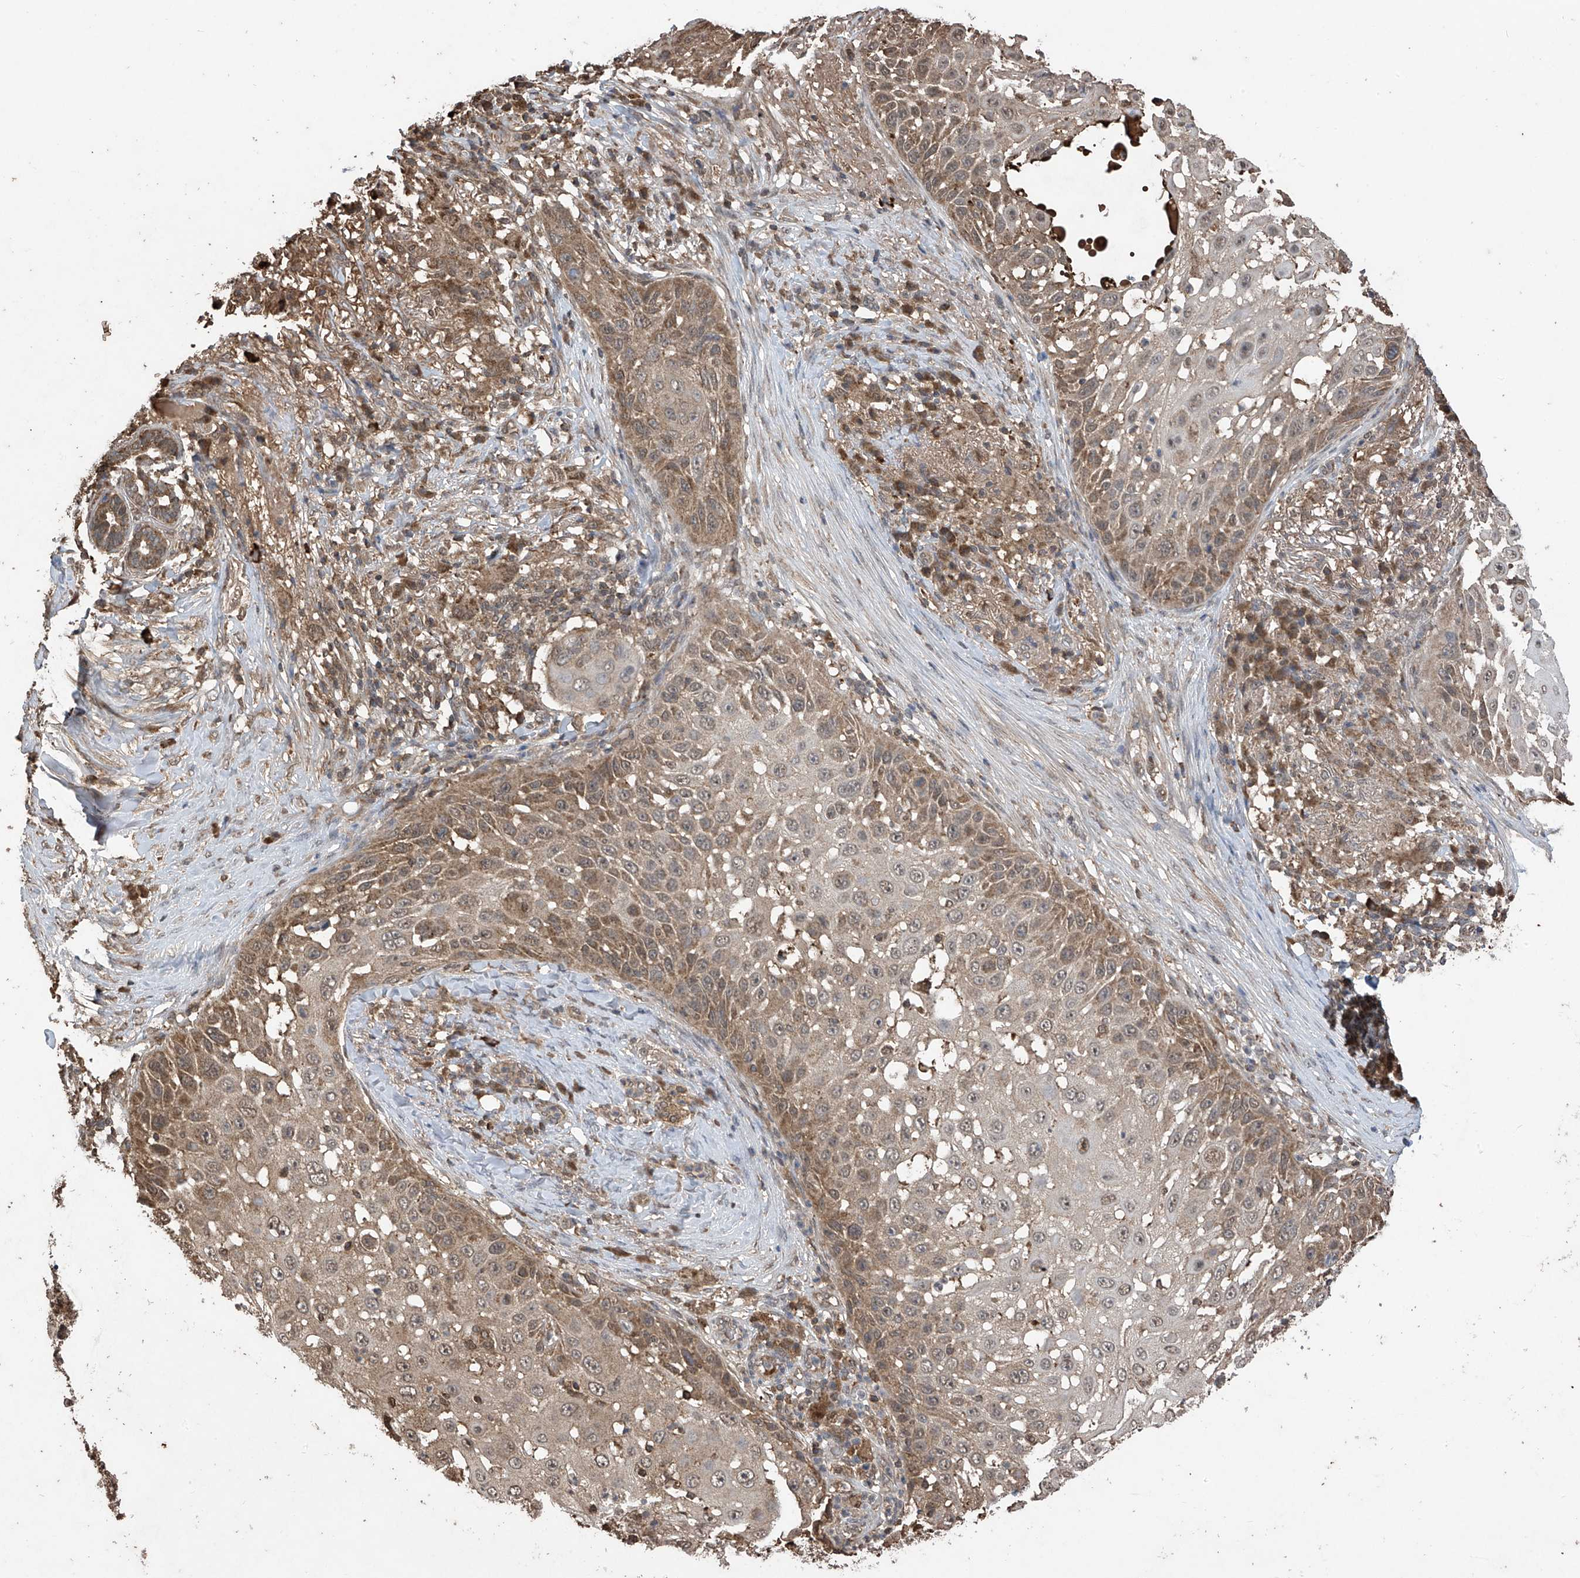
{"staining": {"intensity": "moderate", "quantity": ">75%", "location": "cytoplasmic/membranous"}, "tissue": "skin cancer", "cell_type": "Tumor cells", "image_type": "cancer", "snomed": [{"axis": "morphology", "description": "Squamous cell carcinoma, NOS"}, {"axis": "topography", "description": "Skin"}], "caption": "Immunohistochemistry image of neoplastic tissue: human skin cancer (squamous cell carcinoma) stained using IHC demonstrates medium levels of moderate protein expression localized specifically in the cytoplasmic/membranous of tumor cells, appearing as a cytoplasmic/membranous brown color.", "gene": "PNPT1", "patient": {"sex": "female", "age": 44}}